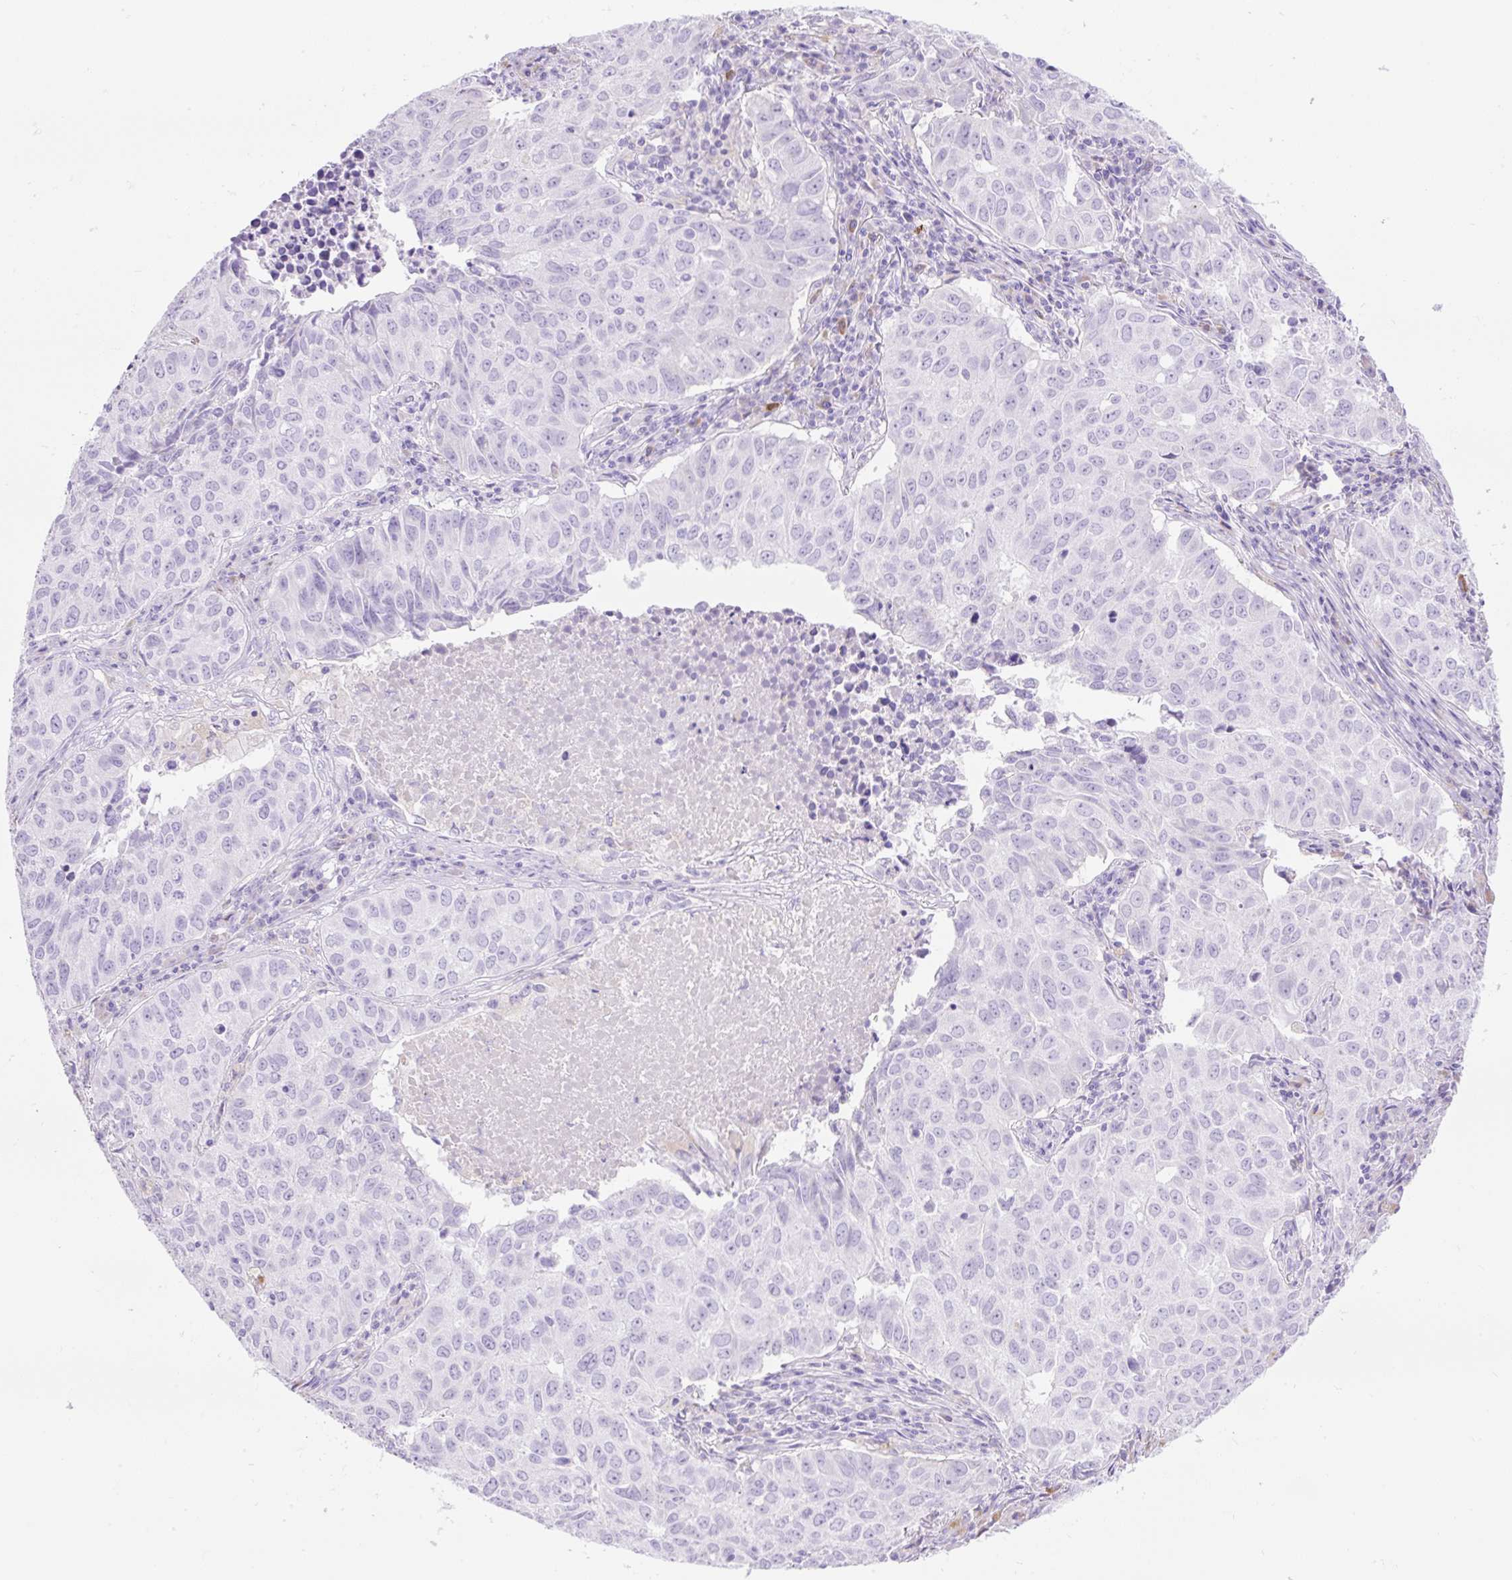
{"staining": {"intensity": "negative", "quantity": "none", "location": "none"}, "tissue": "lung cancer", "cell_type": "Tumor cells", "image_type": "cancer", "snomed": [{"axis": "morphology", "description": "Adenocarcinoma, NOS"}, {"axis": "topography", "description": "Lung"}], "caption": "DAB (3,3'-diaminobenzidine) immunohistochemical staining of human lung cancer reveals no significant positivity in tumor cells. (Stains: DAB IHC with hematoxylin counter stain, Microscopy: brightfield microscopy at high magnification).", "gene": "HEXB", "patient": {"sex": "female", "age": 50}}